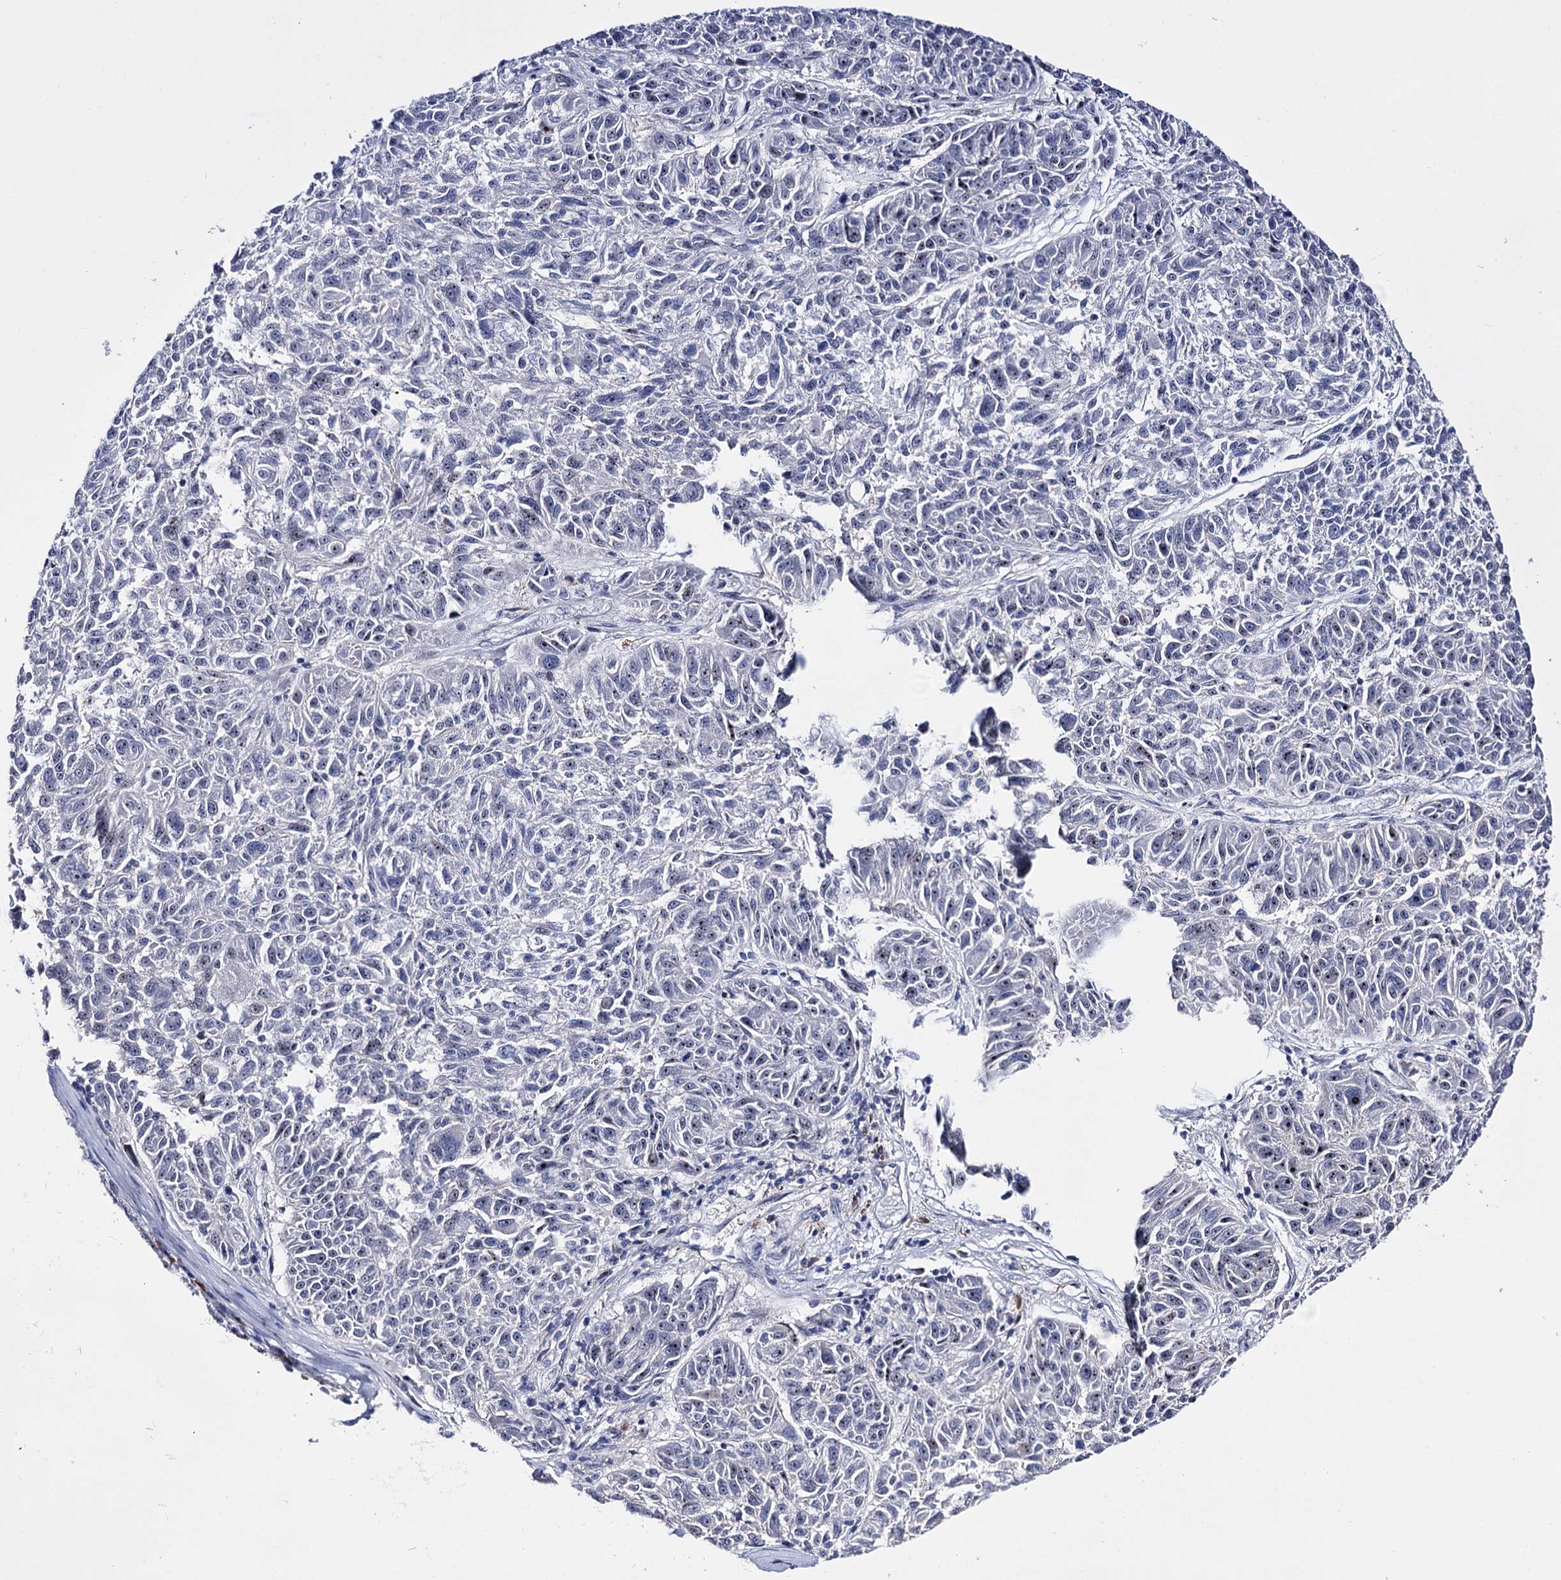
{"staining": {"intensity": "moderate", "quantity": "25%-75%", "location": "nuclear"}, "tissue": "melanoma", "cell_type": "Tumor cells", "image_type": "cancer", "snomed": [{"axis": "morphology", "description": "Malignant melanoma, NOS"}, {"axis": "topography", "description": "Skin"}], "caption": "Melanoma stained for a protein demonstrates moderate nuclear positivity in tumor cells.", "gene": "PCGF5", "patient": {"sex": "male", "age": 53}}